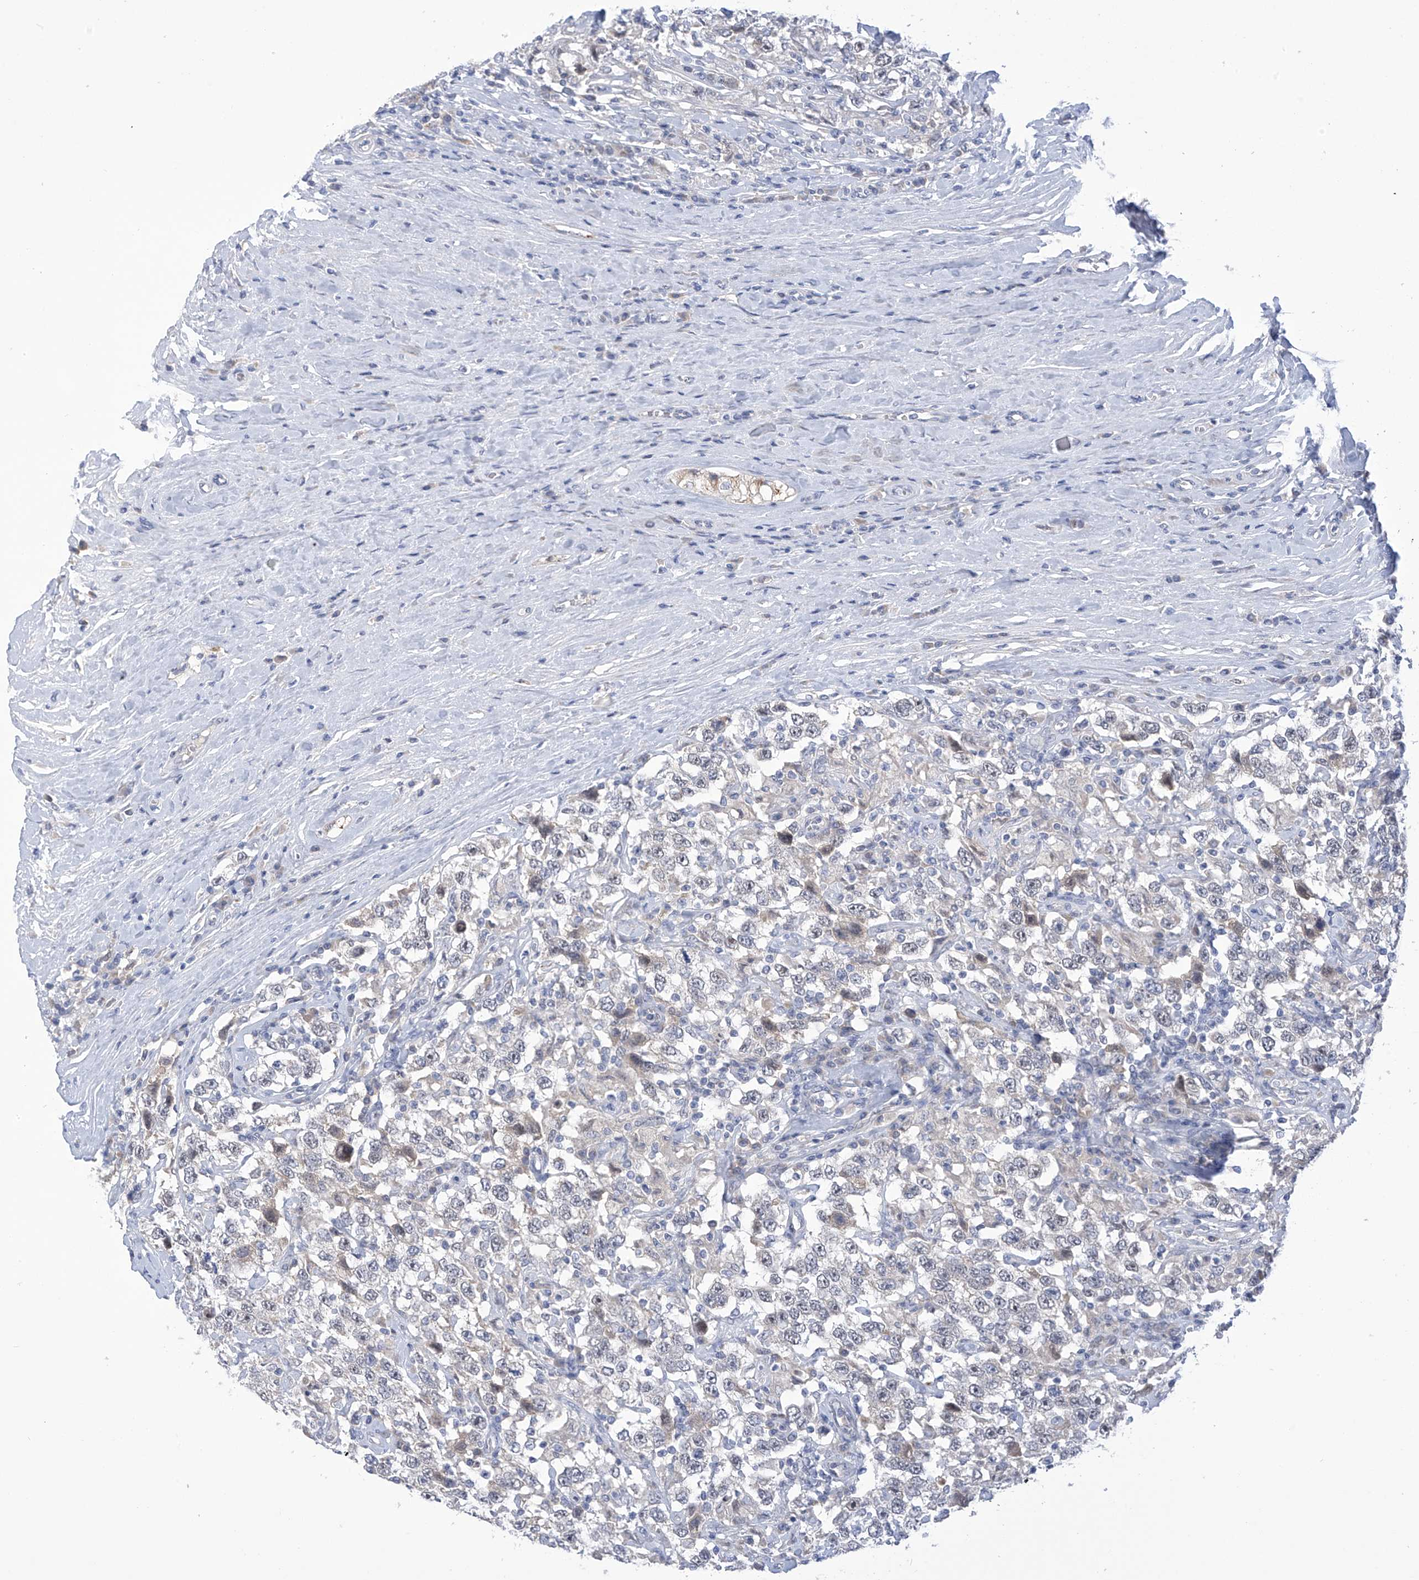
{"staining": {"intensity": "negative", "quantity": "none", "location": "none"}, "tissue": "testis cancer", "cell_type": "Tumor cells", "image_type": "cancer", "snomed": [{"axis": "morphology", "description": "Seminoma, NOS"}, {"axis": "topography", "description": "Testis"}], "caption": "Immunohistochemical staining of human testis cancer demonstrates no significant positivity in tumor cells.", "gene": "IBA57", "patient": {"sex": "male", "age": 41}}